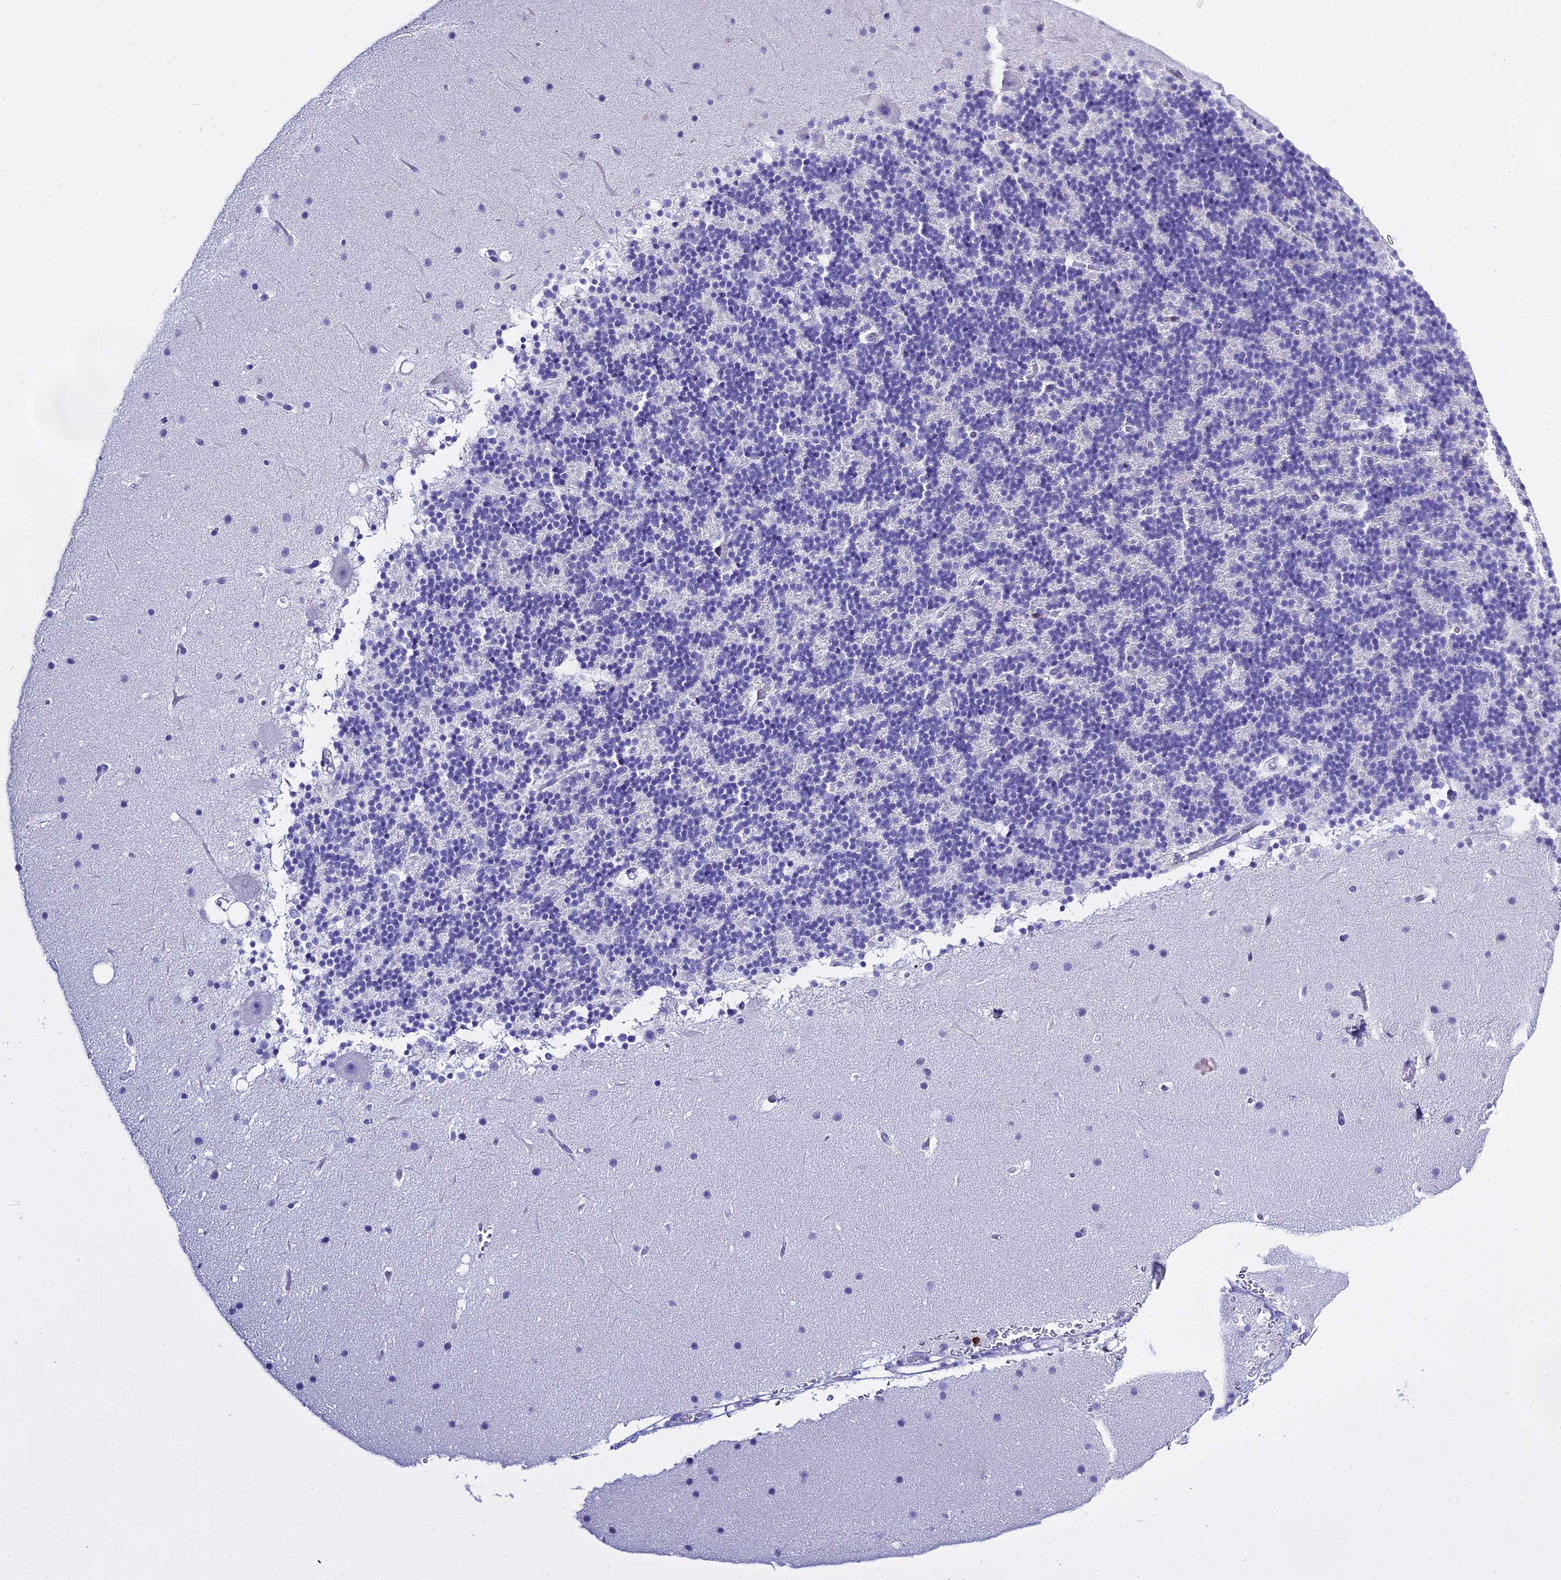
{"staining": {"intensity": "negative", "quantity": "none", "location": "none"}, "tissue": "cerebellum", "cell_type": "Cells in granular layer", "image_type": "normal", "snomed": [{"axis": "morphology", "description": "Normal tissue, NOS"}, {"axis": "topography", "description": "Cerebellum"}], "caption": "This histopathology image is of benign cerebellum stained with immunohistochemistry (IHC) to label a protein in brown with the nuclei are counter-stained blue. There is no staining in cells in granular layer. The staining was performed using DAB (3,3'-diaminobenzidine) to visualize the protein expression in brown, while the nuclei were stained in blue with hematoxylin (Magnification: 20x).", "gene": "CD5", "patient": {"sex": "male", "age": 57}}